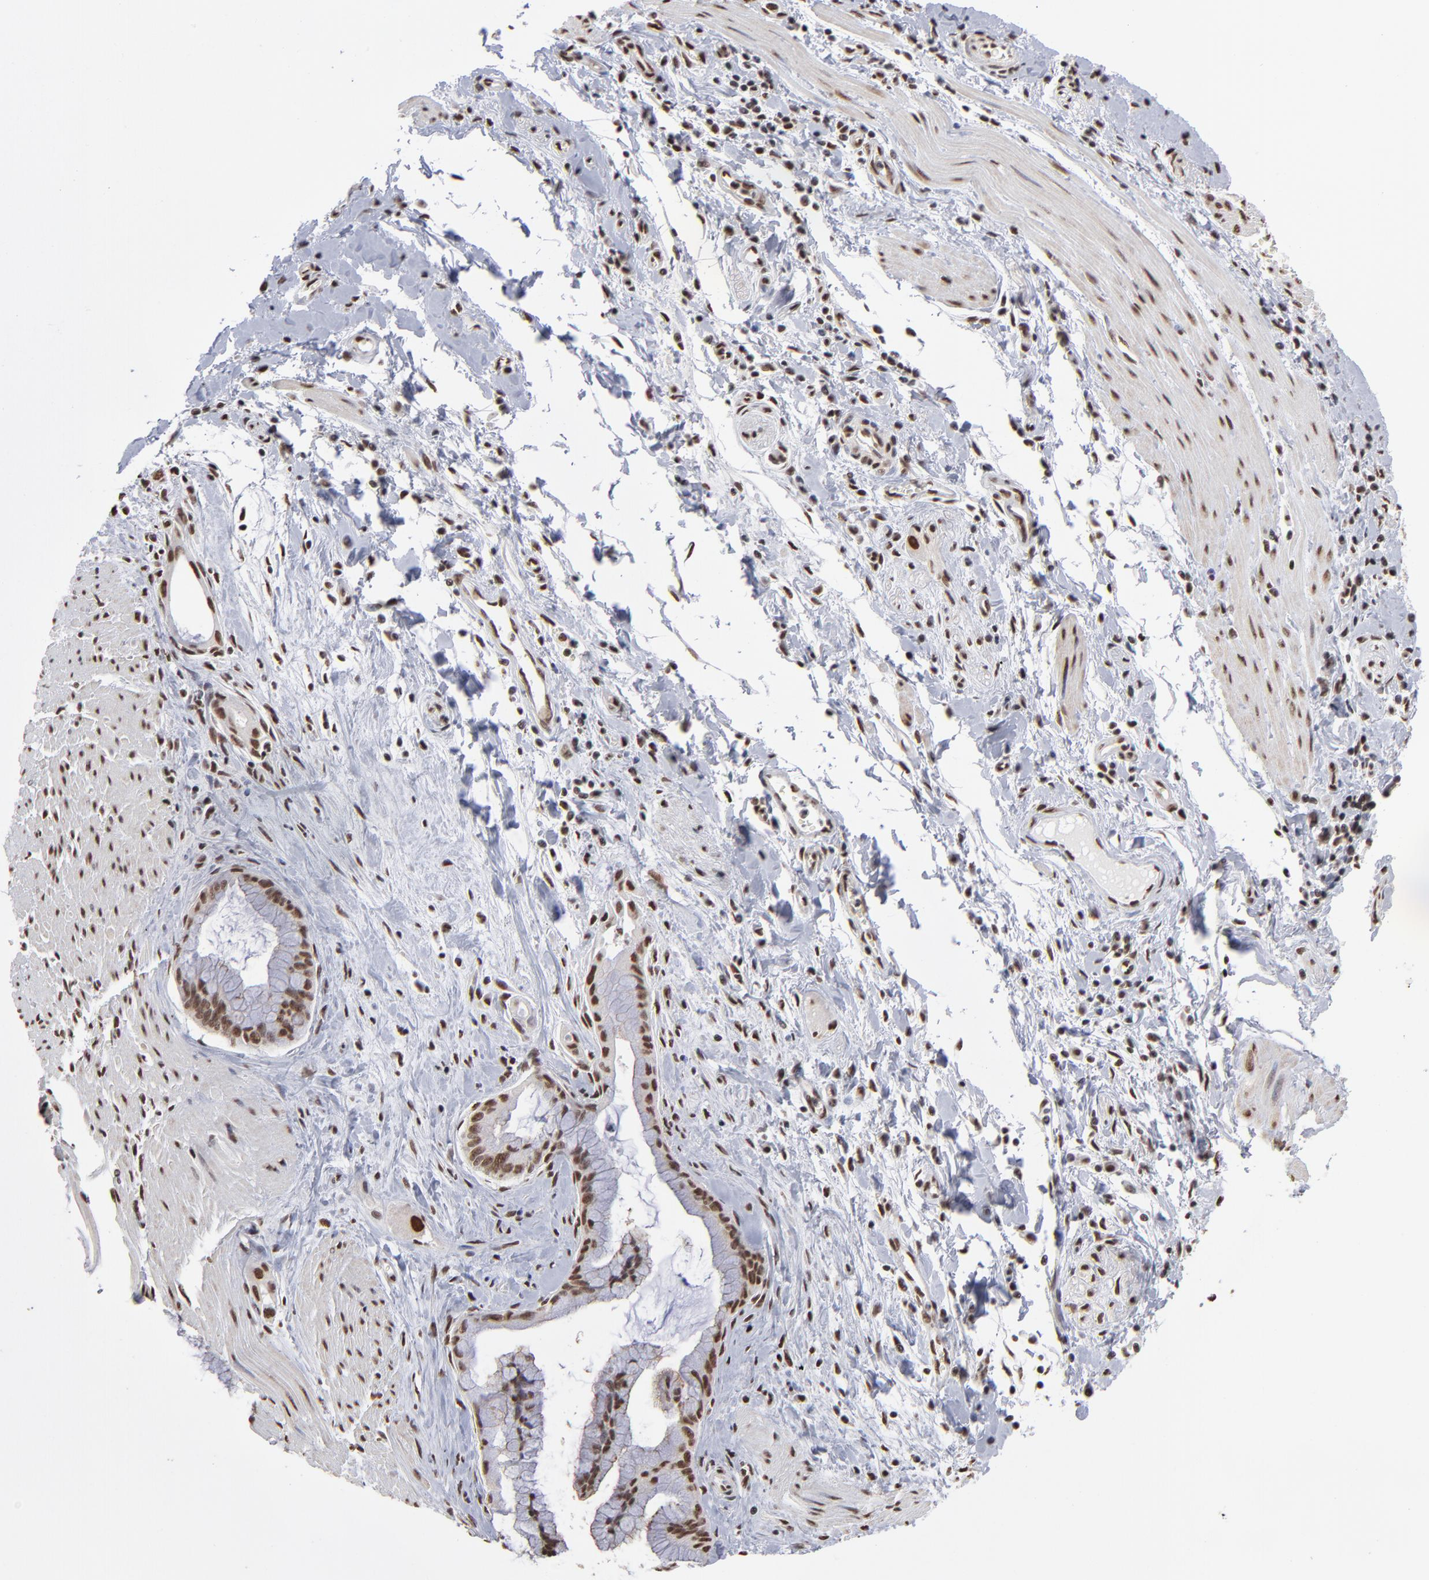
{"staining": {"intensity": "strong", "quantity": ">75%", "location": "nuclear"}, "tissue": "pancreatic cancer", "cell_type": "Tumor cells", "image_type": "cancer", "snomed": [{"axis": "morphology", "description": "Adenocarcinoma, NOS"}, {"axis": "topography", "description": "Pancreas"}], "caption": "Protein positivity by immunohistochemistry demonstrates strong nuclear staining in approximately >75% of tumor cells in pancreatic cancer (adenocarcinoma).", "gene": "ZNF3", "patient": {"sex": "male", "age": 59}}